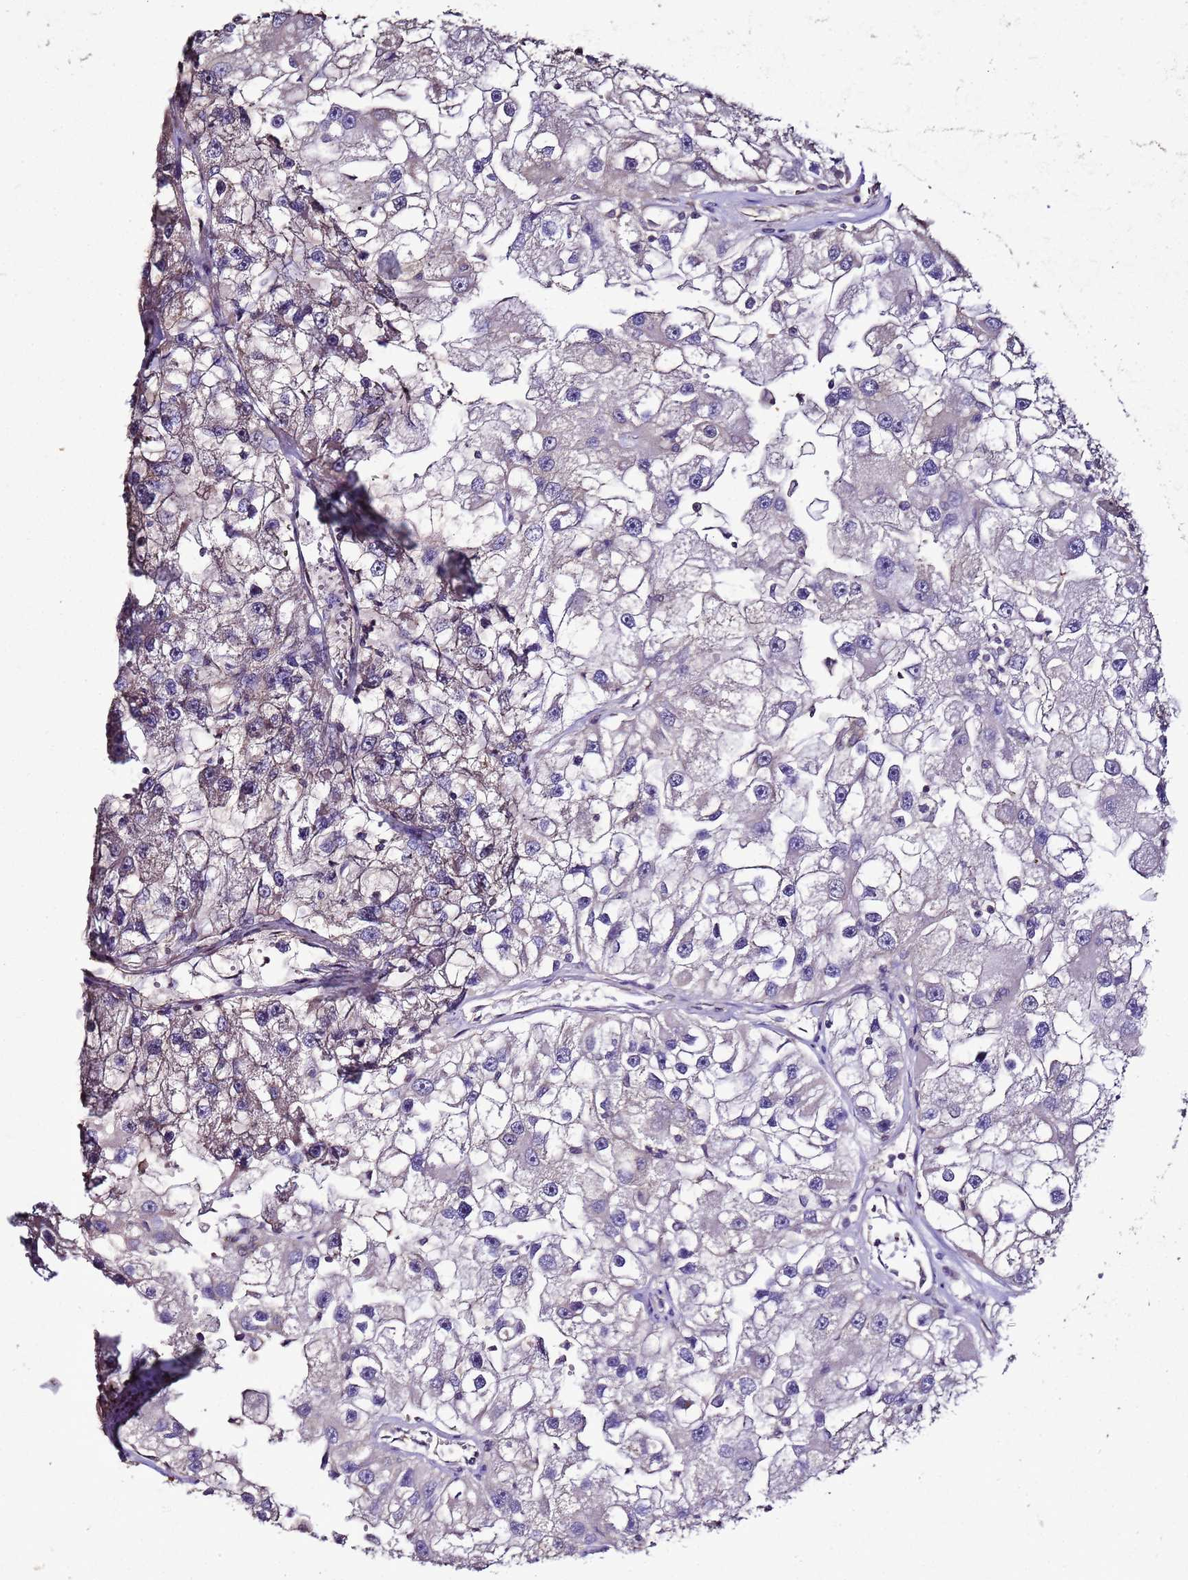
{"staining": {"intensity": "negative", "quantity": "none", "location": "none"}, "tissue": "renal cancer", "cell_type": "Tumor cells", "image_type": "cancer", "snomed": [{"axis": "morphology", "description": "Adenocarcinoma, NOS"}, {"axis": "topography", "description": "Kidney"}], "caption": "Renal cancer (adenocarcinoma) was stained to show a protein in brown. There is no significant expression in tumor cells.", "gene": "ENOPH1", "patient": {"sex": "male", "age": 63}}